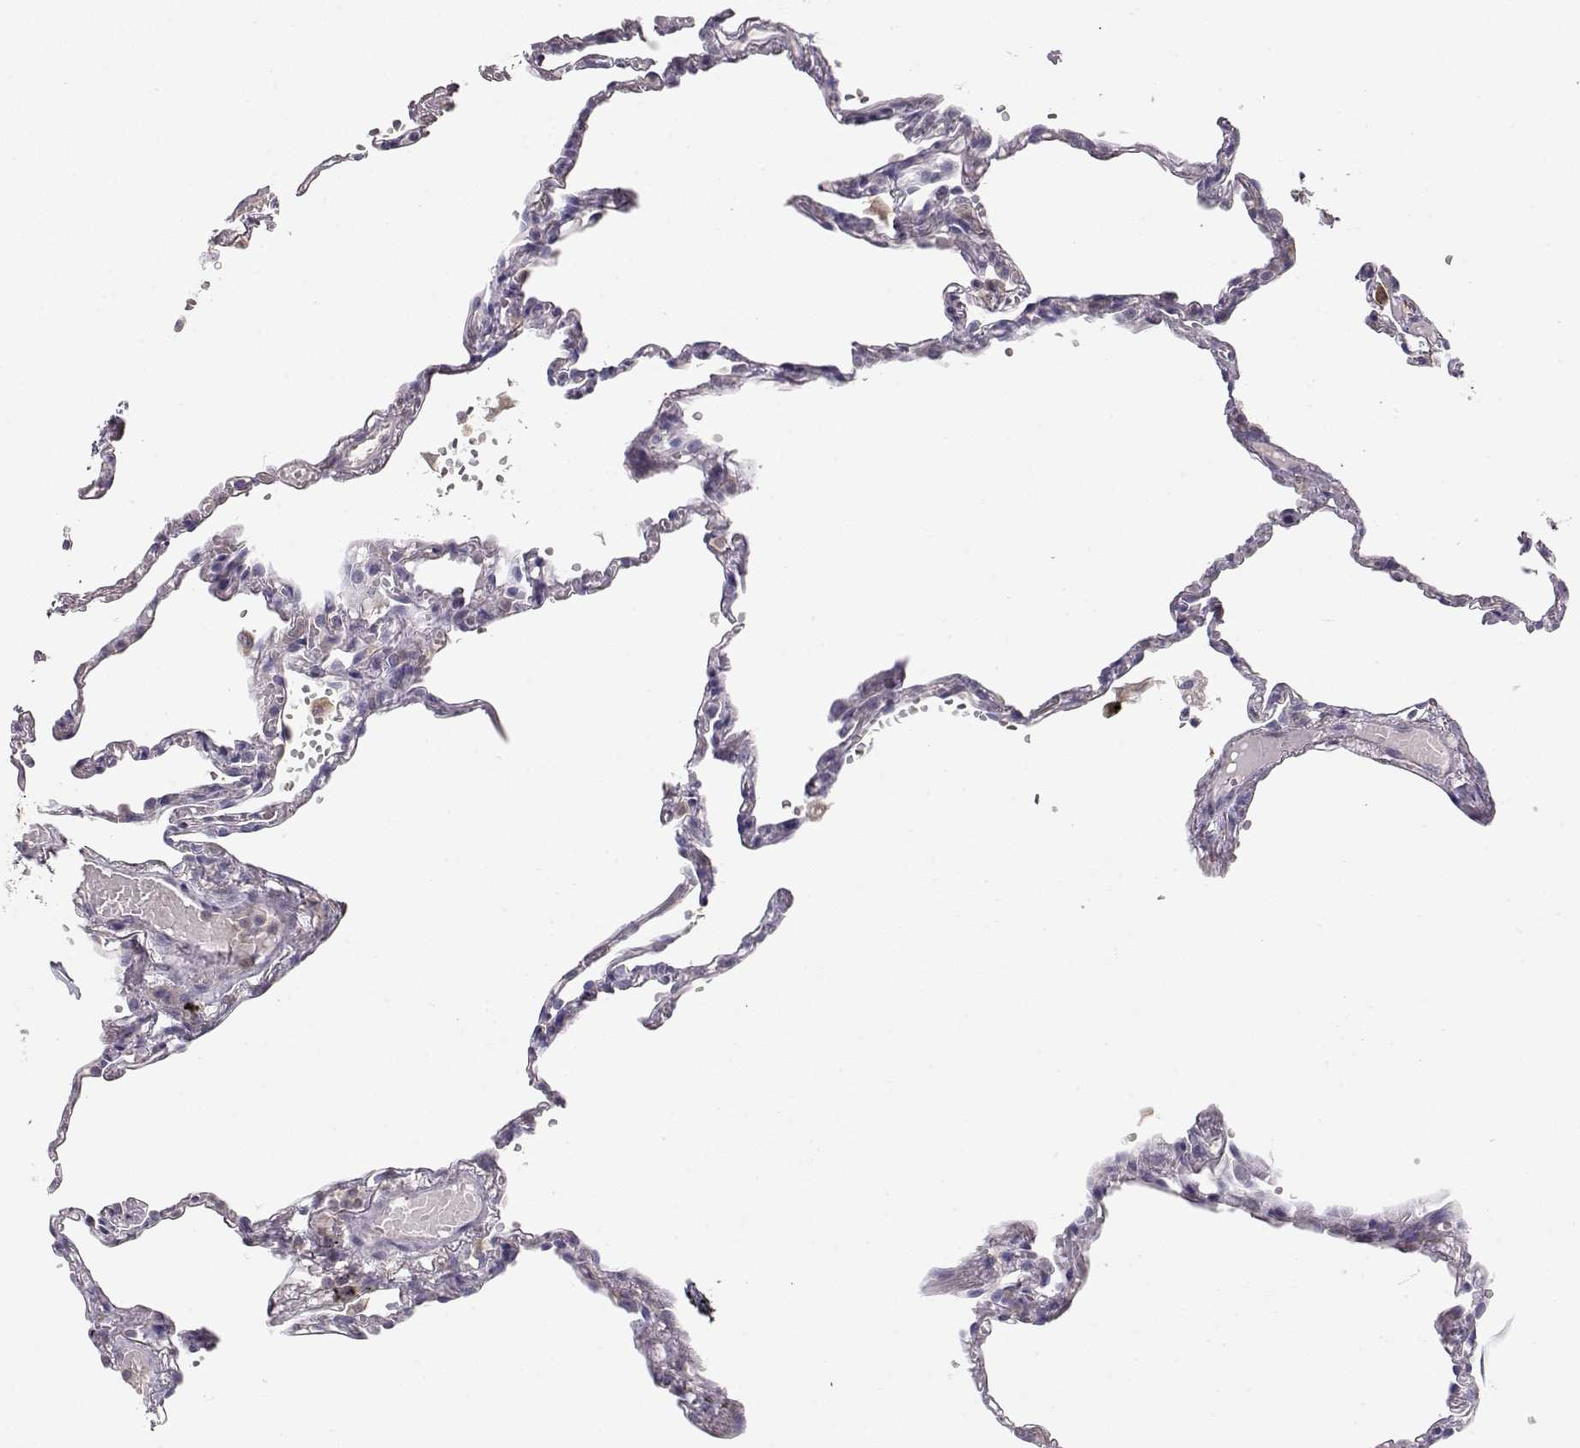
{"staining": {"intensity": "negative", "quantity": "none", "location": "none"}, "tissue": "lung", "cell_type": "Alveolar cells", "image_type": "normal", "snomed": [{"axis": "morphology", "description": "Normal tissue, NOS"}, {"axis": "topography", "description": "Lung"}], "caption": "The image displays no staining of alveolar cells in unremarkable lung. Nuclei are stained in blue.", "gene": "VAV1", "patient": {"sex": "male", "age": 78}}